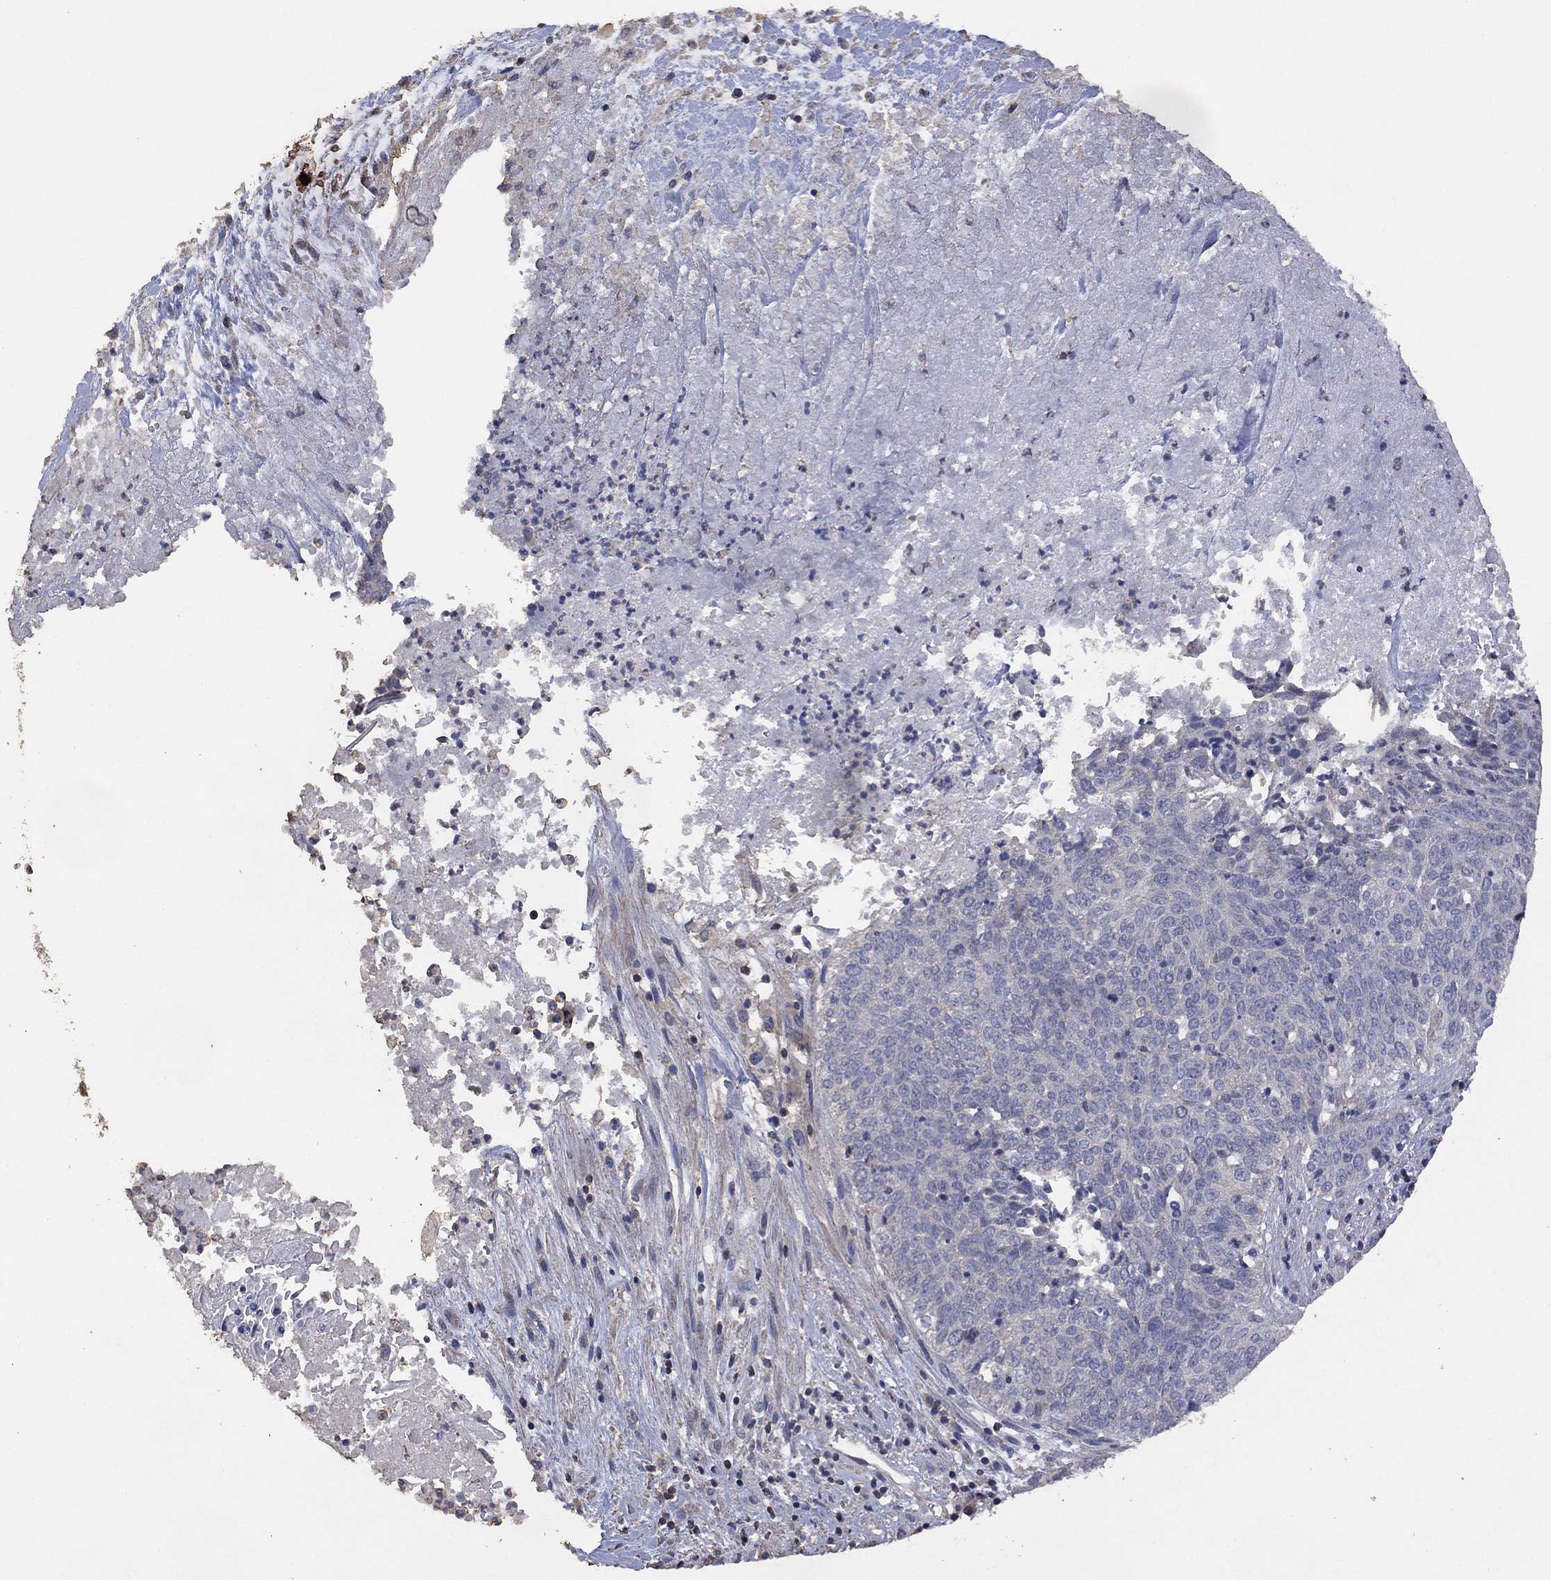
{"staining": {"intensity": "negative", "quantity": "none", "location": "none"}, "tissue": "lung cancer", "cell_type": "Tumor cells", "image_type": "cancer", "snomed": [{"axis": "morphology", "description": "Squamous cell carcinoma, NOS"}, {"axis": "topography", "description": "Lung"}], "caption": "There is no significant staining in tumor cells of lung squamous cell carcinoma.", "gene": "ADPRHL1", "patient": {"sex": "male", "age": 64}}